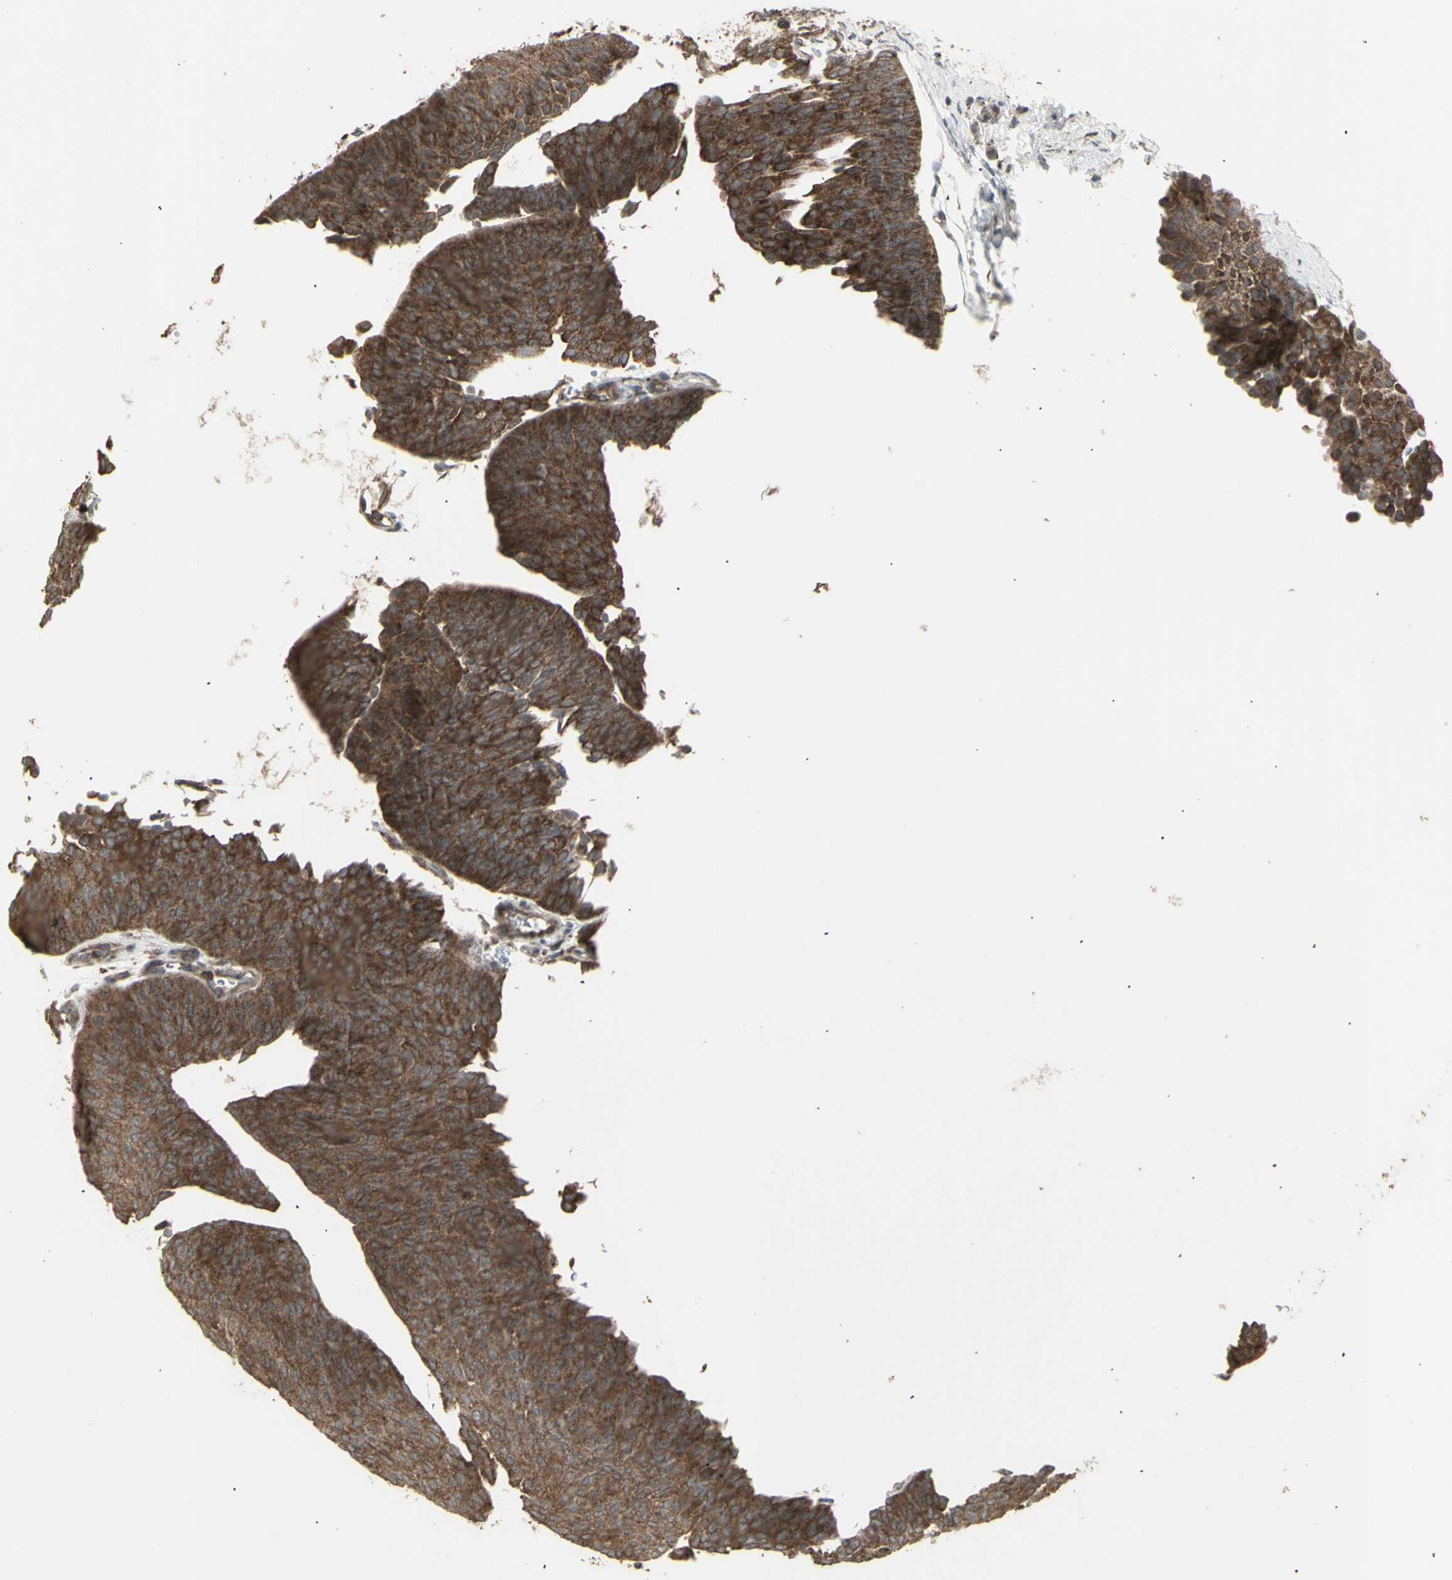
{"staining": {"intensity": "strong", "quantity": ">75%", "location": "cytoplasmic/membranous"}, "tissue": "urothelial cancer", "cell_type": "Tumor cells", "image_type": "cancer", "snomed": [{"axis": "morphology", "description": "Urothelial carcinoma, Low grade"}, {"axis": "topography", "description": "Urinary bladder"}], "caption": "Protein staining of low-grade urothelial carcinoma tissue displays strong cytoplasmic/membranous positivity in about >75% of tumor cells.", "gene": "RNASEL", "patient": {"sex": "female", "age": 60}}